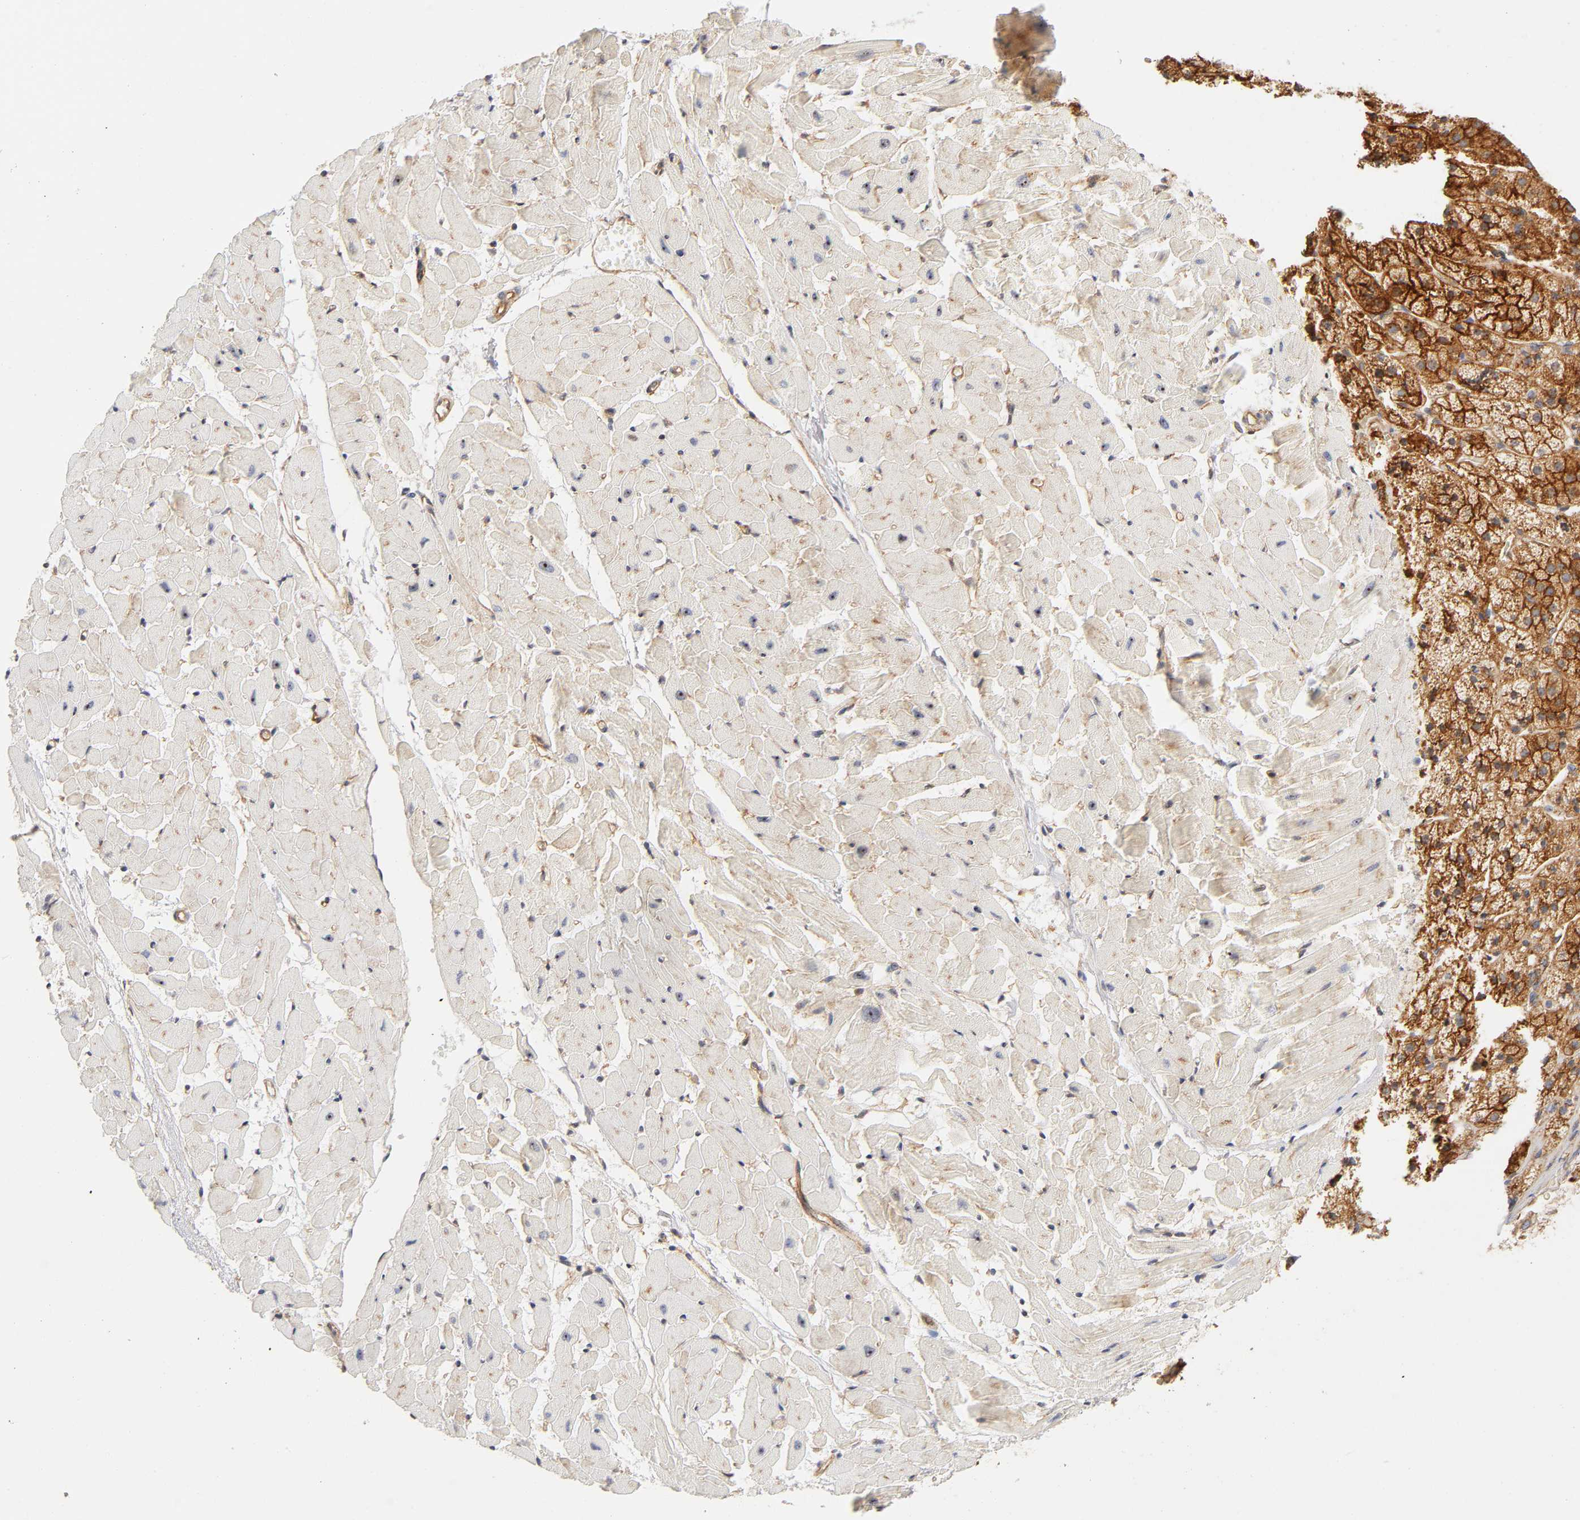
{"staining": {"intensity": "strong", "quantity": "25%-75%", "location": "cytoplasmic/membranous,nuclear"}, "tissue": "heart muscle", "cell_type": "Cardiomyocytes", "image_type": "normal", "snomed": [{"axis": "morphology", "description": "Normal tissue, NOS"}, {"axis": "topography", "description": "Heart"}], "caption": "The immunohistochemical stain highlights strong cytoplasmic/membranous,nuclear expression in cardiomyocytes of benign heart muscle. (IHC, brightfield microscopy, high magnification).", "gene": "PLD1", "patient": {"sex": "female", "age": 19}}